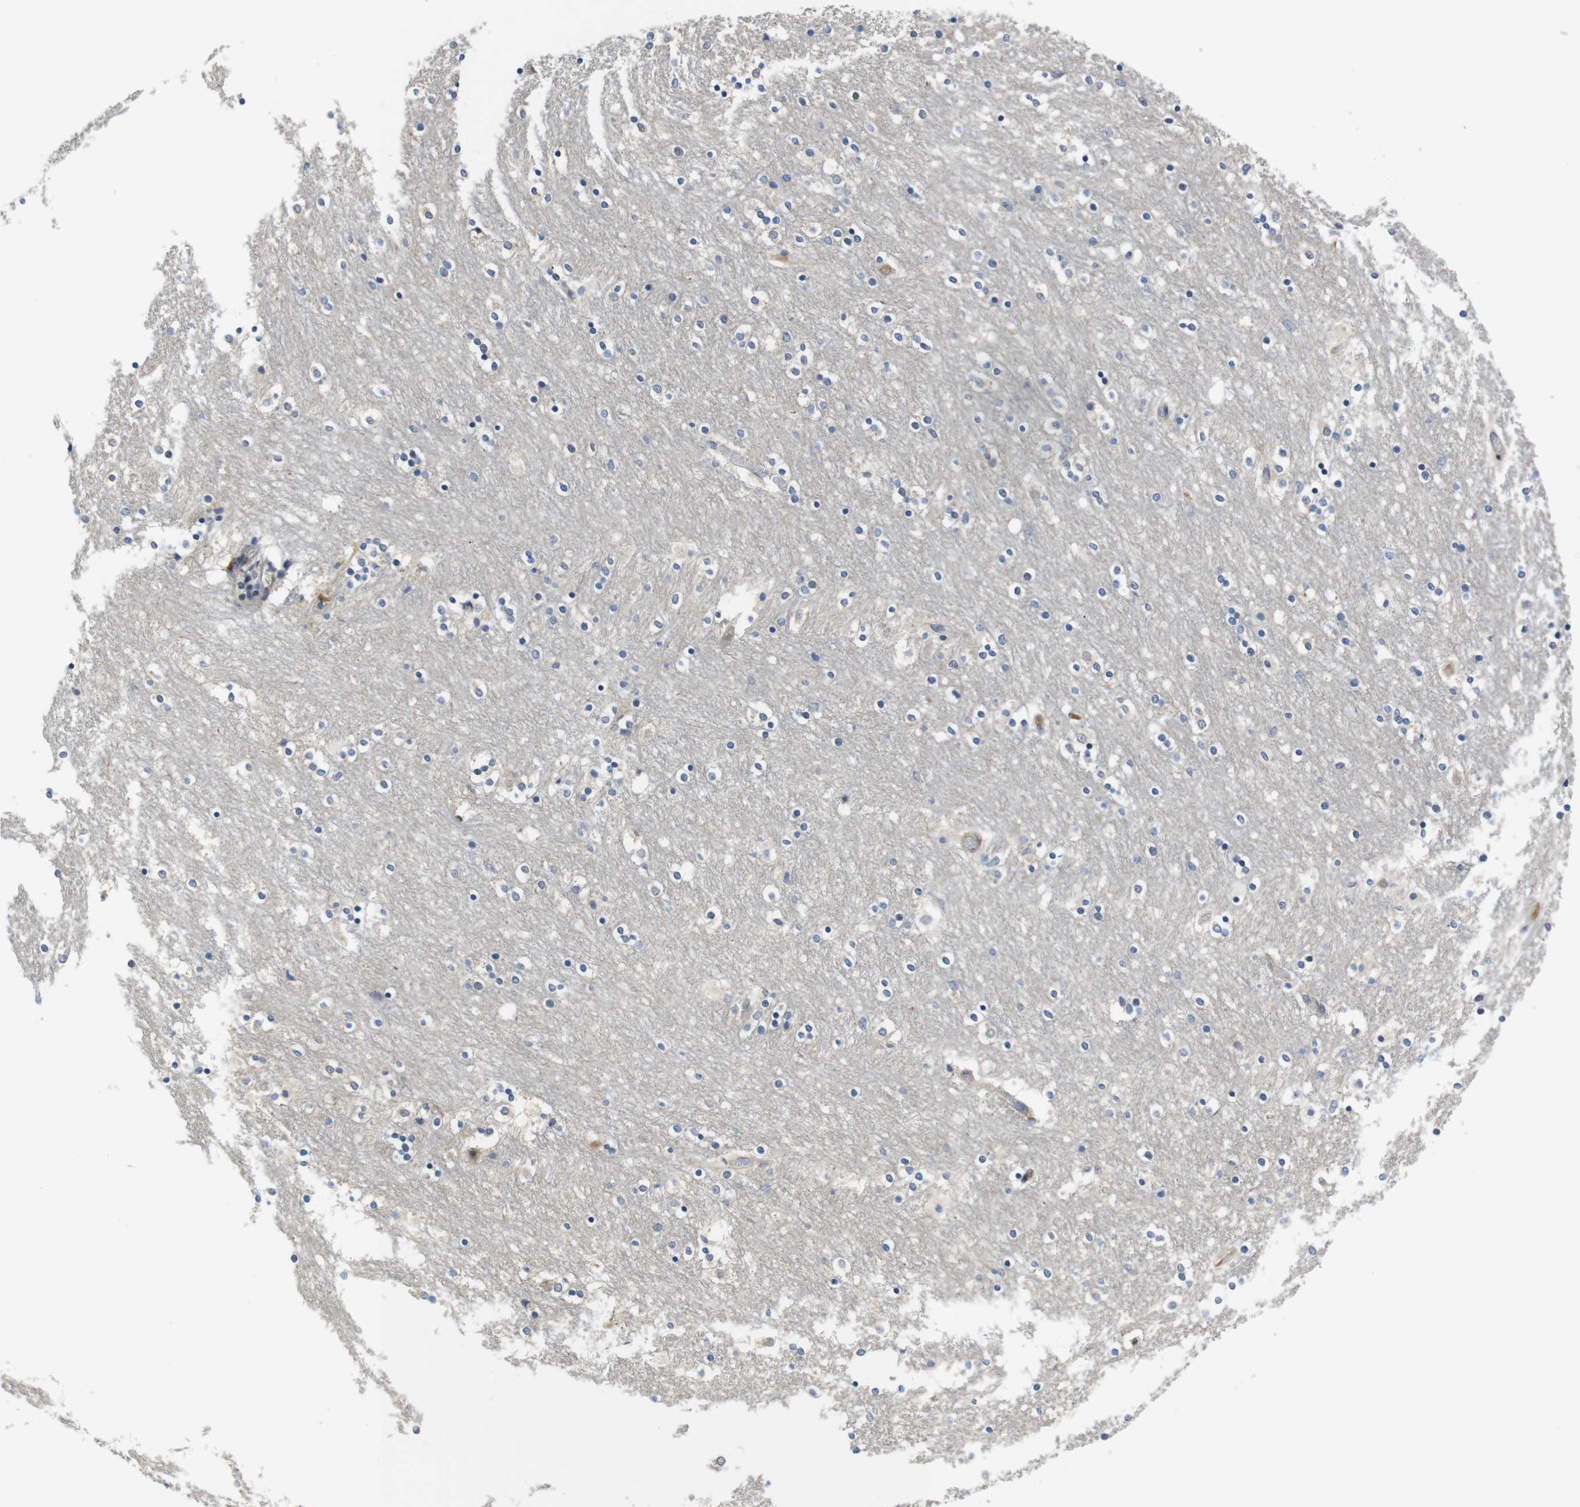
{"staining": {"intensity": "negative", "quantity": "none", "location": "none"}, "tissue": "caudate", "cell_type": "Glial cells", "image_type": "normal", "snomed": [{"axis": "morphology", "description": "Normal tissue, NOS"}, {"axis": "topography", "description": "Lateral ventricle wall"}], "caption": "Immunohistochemistry of unremarkable caudate reveals no positivity in glial cells. (DAB (3,3'-diaminobenzidine) immunohistochemistry visualized using brightfield microscopy, high magnification).", "gene": "FNTA", "patient": {"sex": "female", "age": 54}}